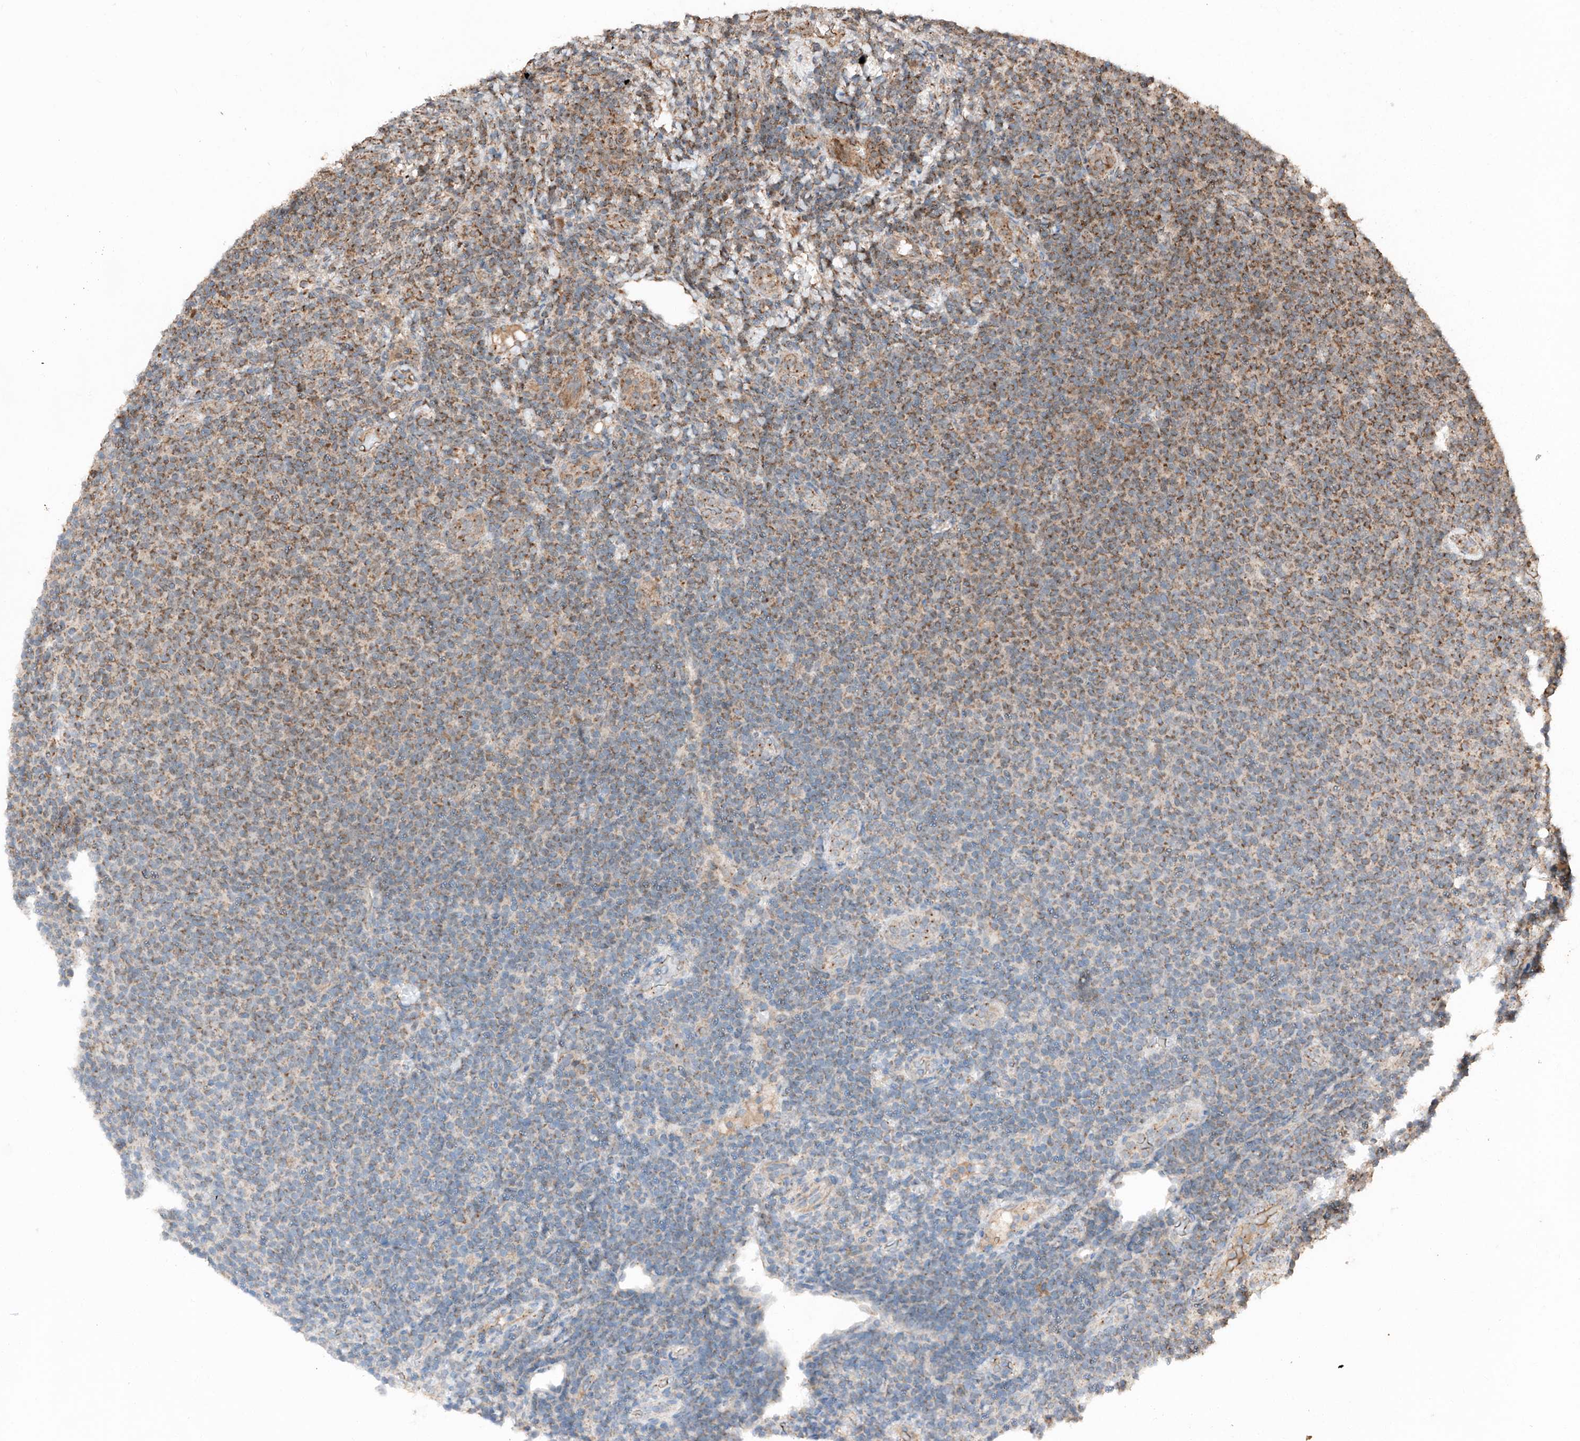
{"staining": {"intensity": "moderate", "quantity": "25%-75%", "location": "cytoplasmic/membranous"}, "tissue": "lymphoma", "cell_type": "Tumor cells", "image_type": "cancer", "snomed": [{"axis": "morphology", "description": "Malignant lymphoma, non-Hodgkin's type, Low grade"}, {"axis": "topography", "description": "Lymph node"}], "caption": "Moderate cytoplasmic/membranous positivity for a protein is present in approximately 25%-75% of tumor cells of malignant lymphoma, non-Hodgkin's type (low-grade) using IHC.", "gene": "ZSCAN29", "patient": {"sex": "male", "age": 66}}